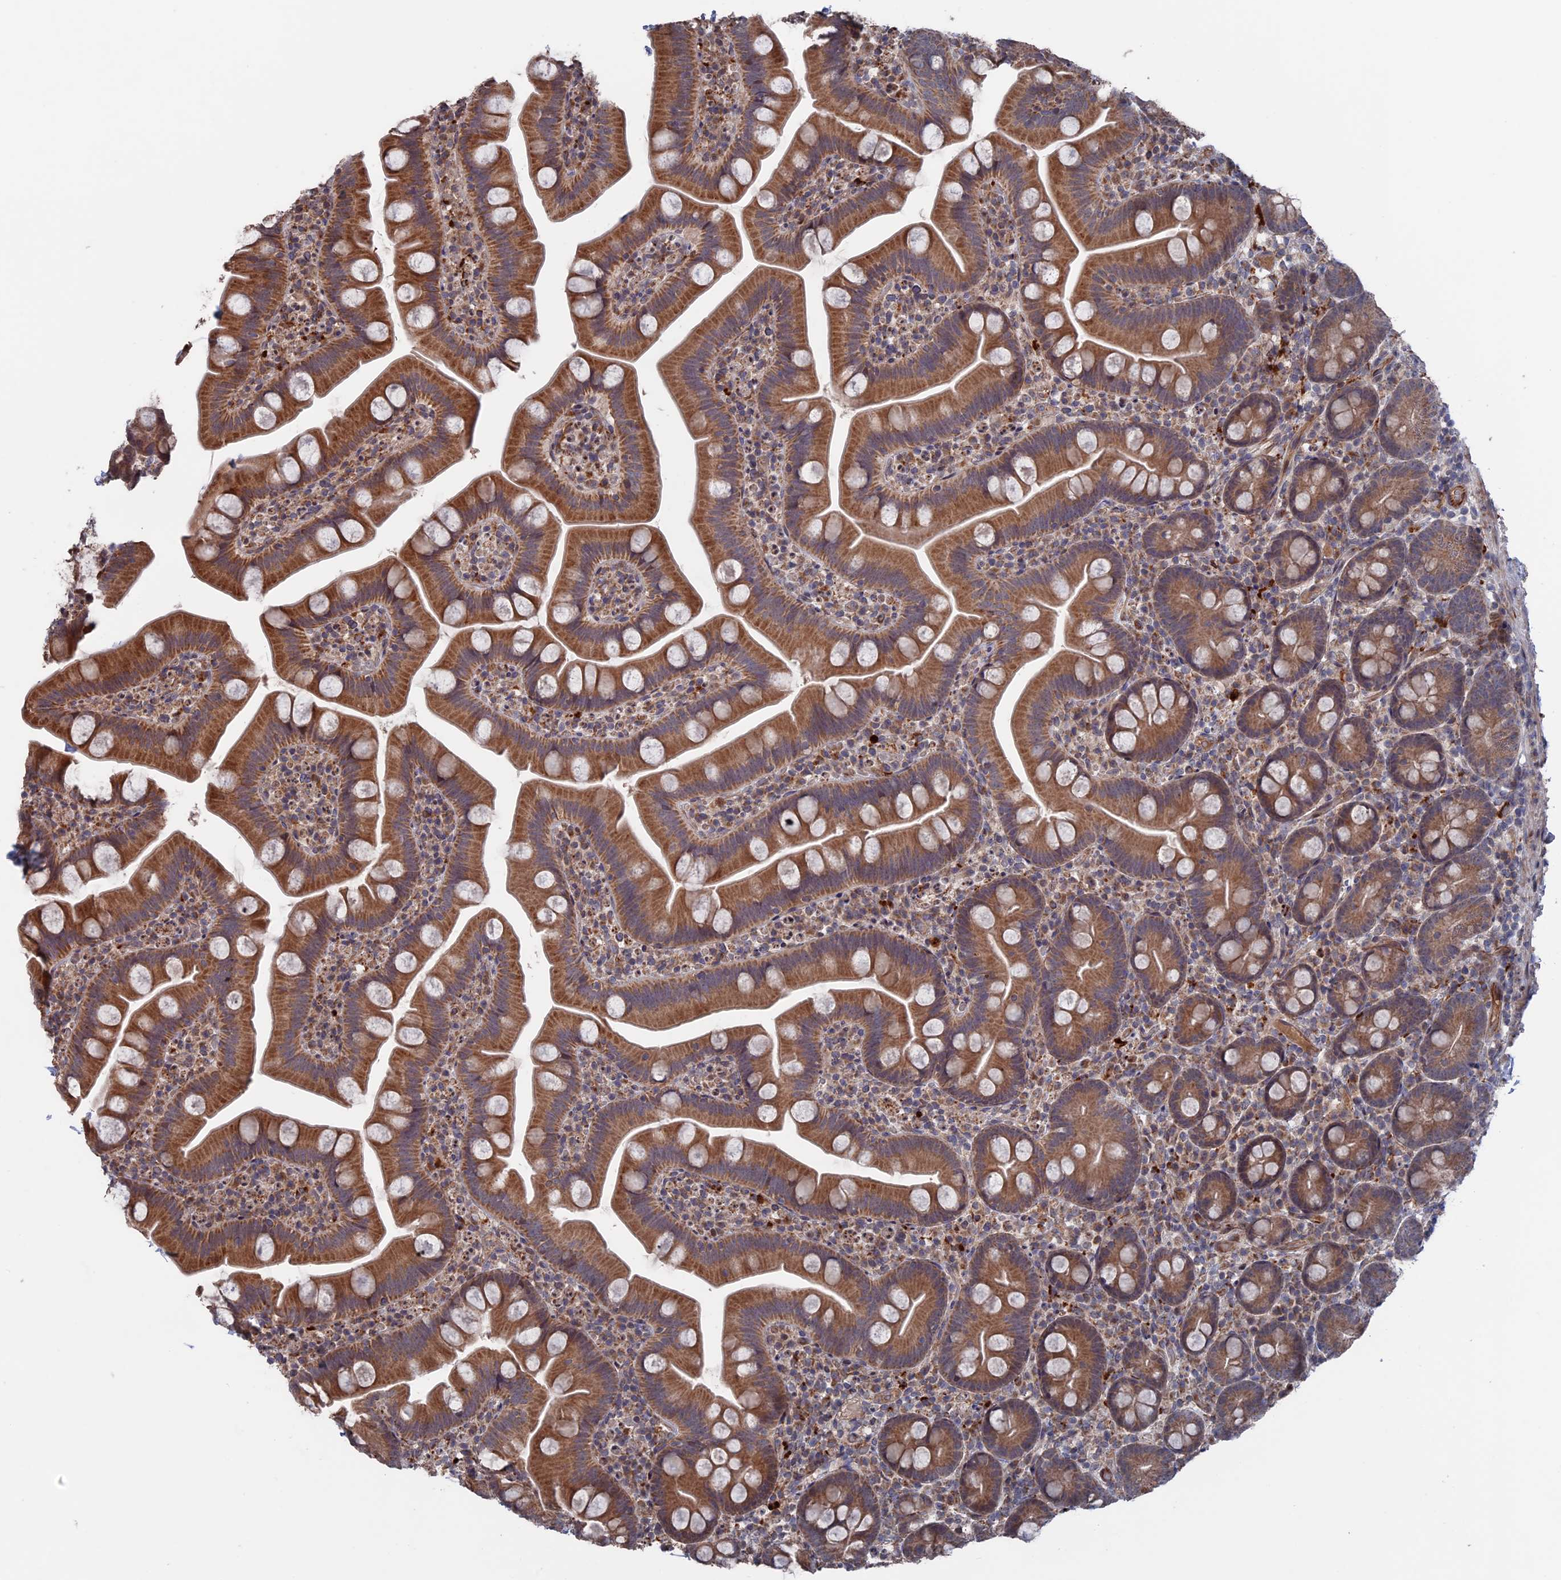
{"staining": {"intensity": "moderate", "quantity": ">75%", "location": "cytoplasmic/membranous"}, "tissue": "small intestine", "cell_type": "Glandular cells", "image_type": "normal", "snomed": [{"axis": "morphology", "description": "Normal tissue, NOS"}, {"axis": "topography", "description": "Small intestine"}], "caption": "Glandular cells display moderate cytoplasmic/membranous positivity in approximately >75% of cells in normal small intestine.", "gene": "PLA2G15", "patient": {"sex": "female", "age": 68}}